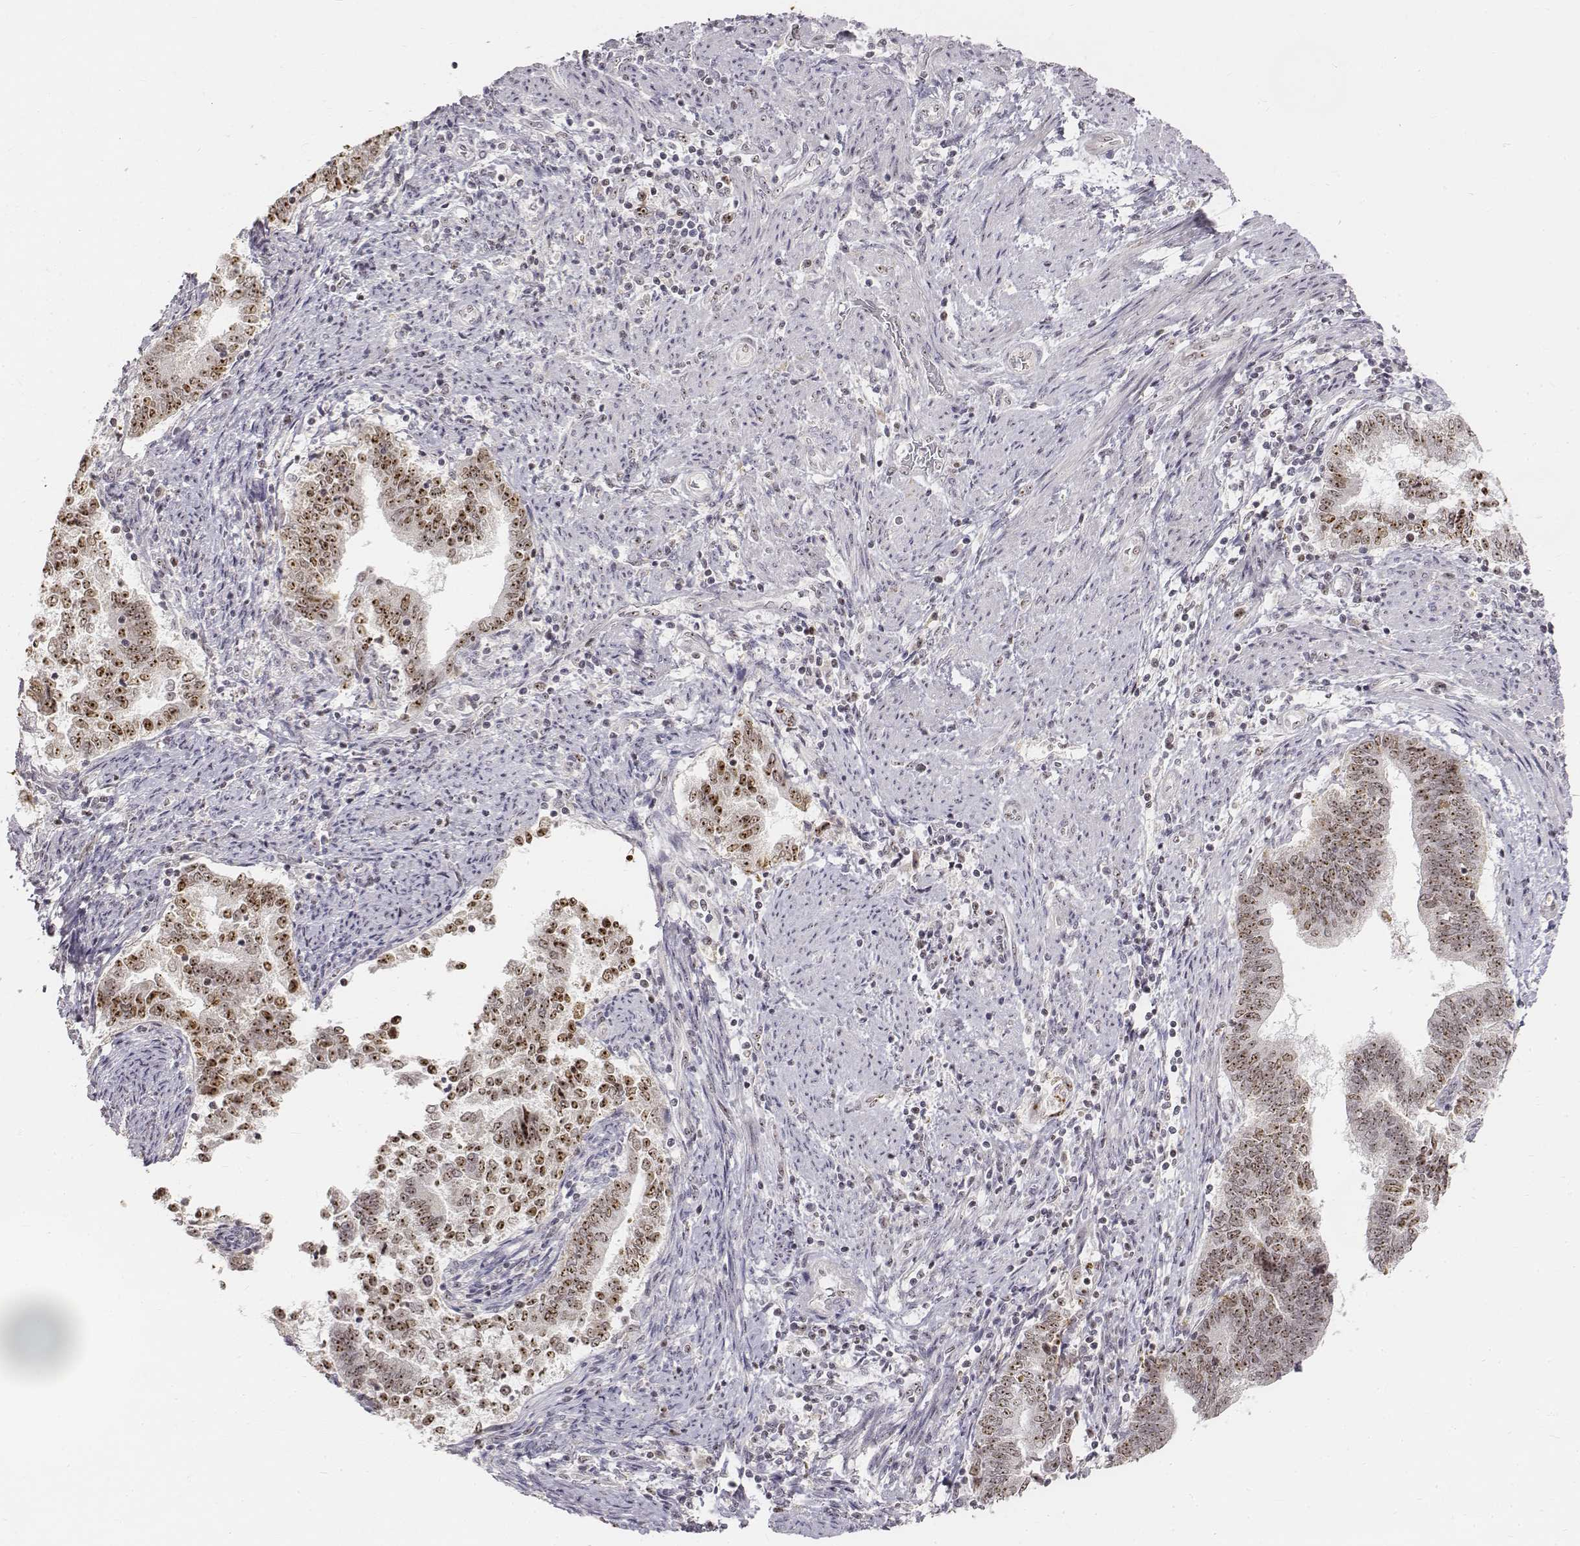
{"staining": {"intensity": "weak", "quantity": ">75%", "location": "nuclear"}, "tissue": "endometrial cancer", "cell_type": "Tumor cells", "image_type": "cancer", "snomed": [{"axis": "morphology", "description": "Adenocarcinoma, NOS"}, {"axis": "topography", "description": "Endometrium"}], "caption": "The photomicrograph demonstrates staining of adenocarcinoma (endometrial), revealing weak nuclear protein expression (brown color) within tumor cells.", "gene": "PHF6", "patient": {"sex": "female", "age": 65}}